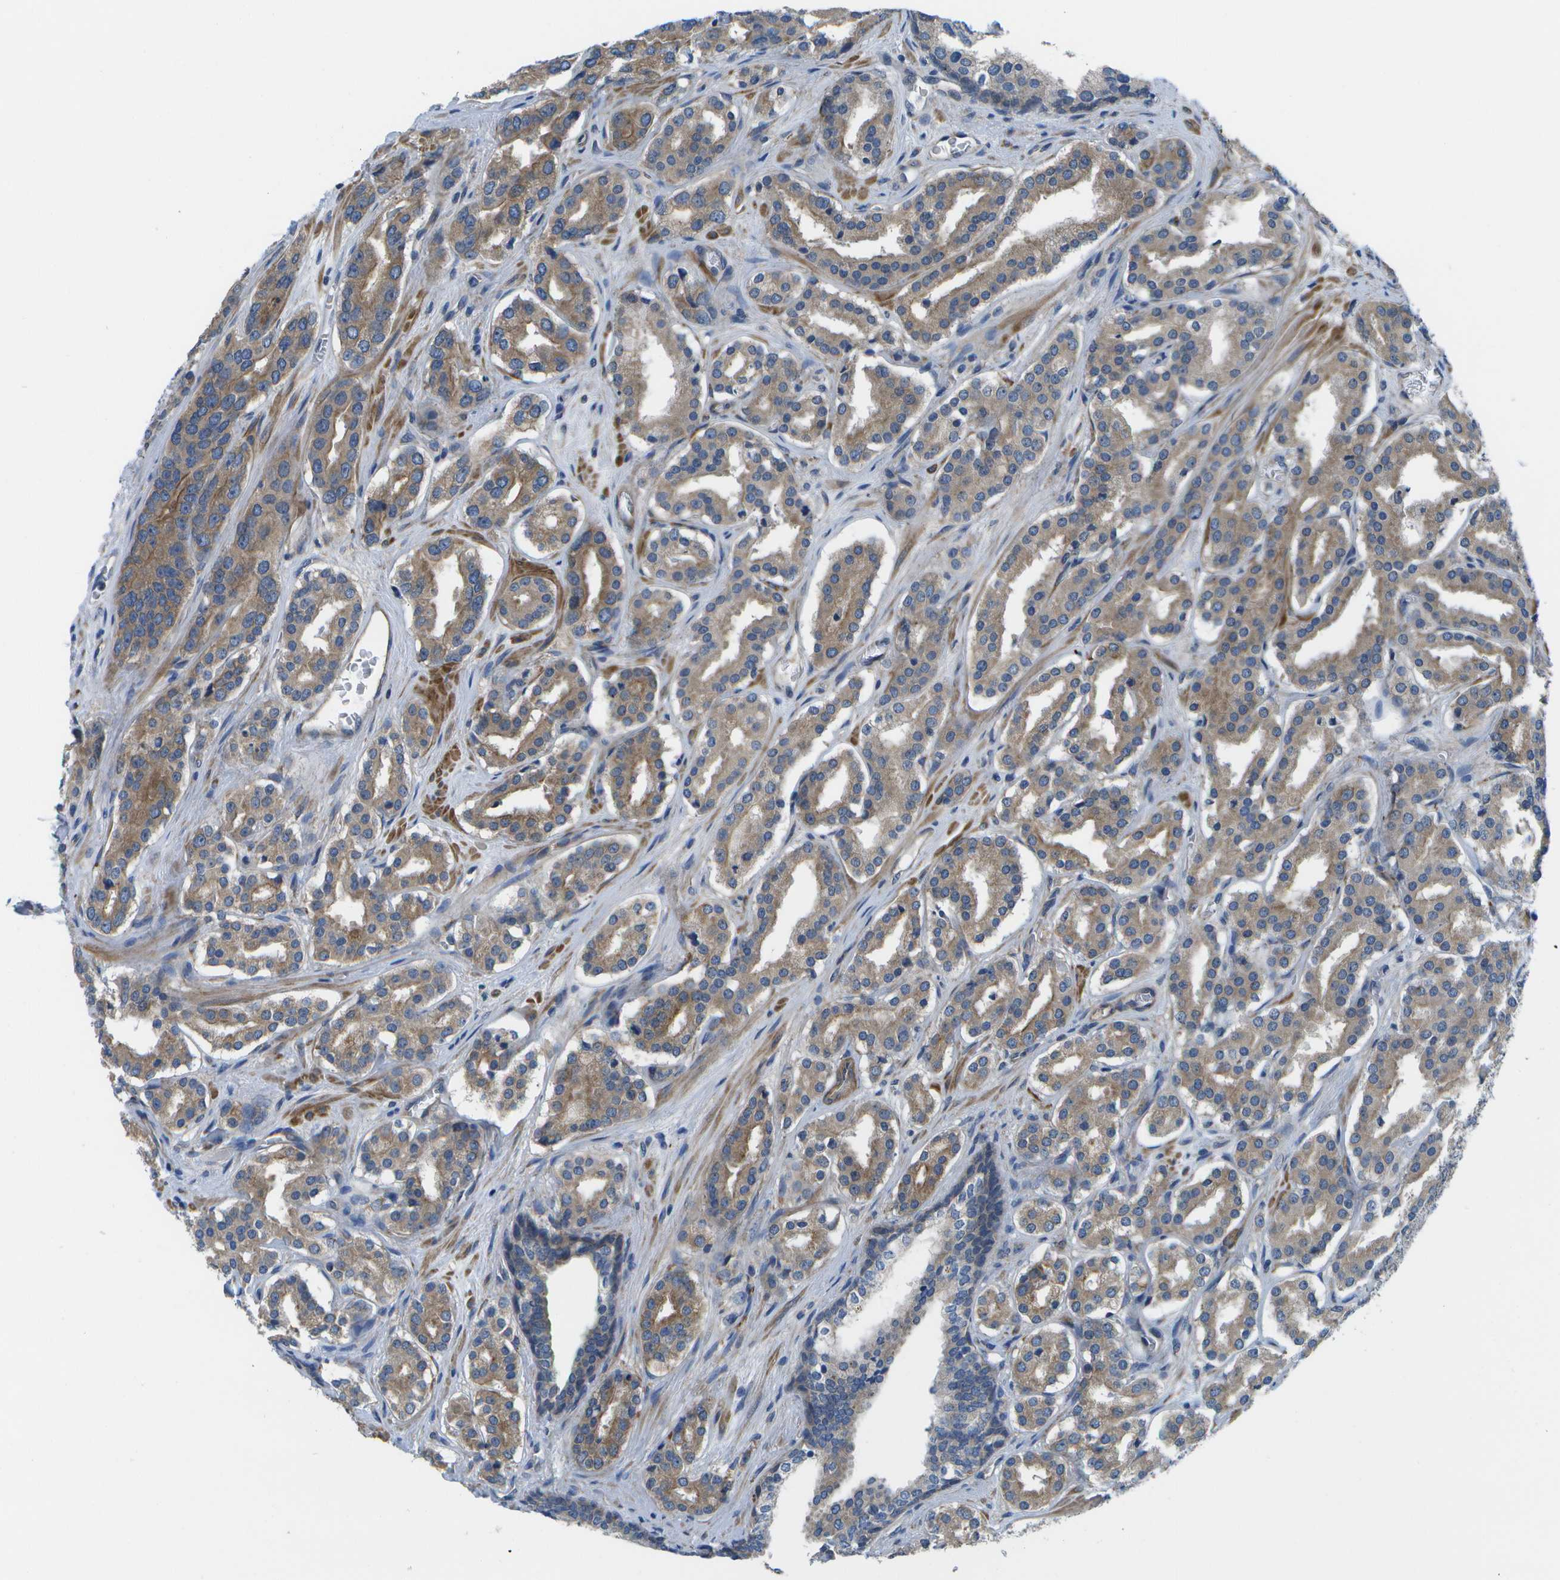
{"staining": {"intensity": "moderate", "quantity": ">75%", "location": "cytoplasmic/membranous"}, "tissue": "prostate cancer", "cell_type": "Tumor cells", "image_type": "cancer", "snomed": [{"axis": "morphology", "description": "Adenocarcinoma, High grade"}, {"axis": "topography", "description": "Prostate"}], "caption": "High-power microscopy captured an IHC photomicrograph of adenocarcinoma (high-grade) (prostate), revealing moderate cytoplasmic/membranous staining in about >75% of tumor cells.", "gene": "P3H1", "patient": {"sex": "male", "age": 60}}